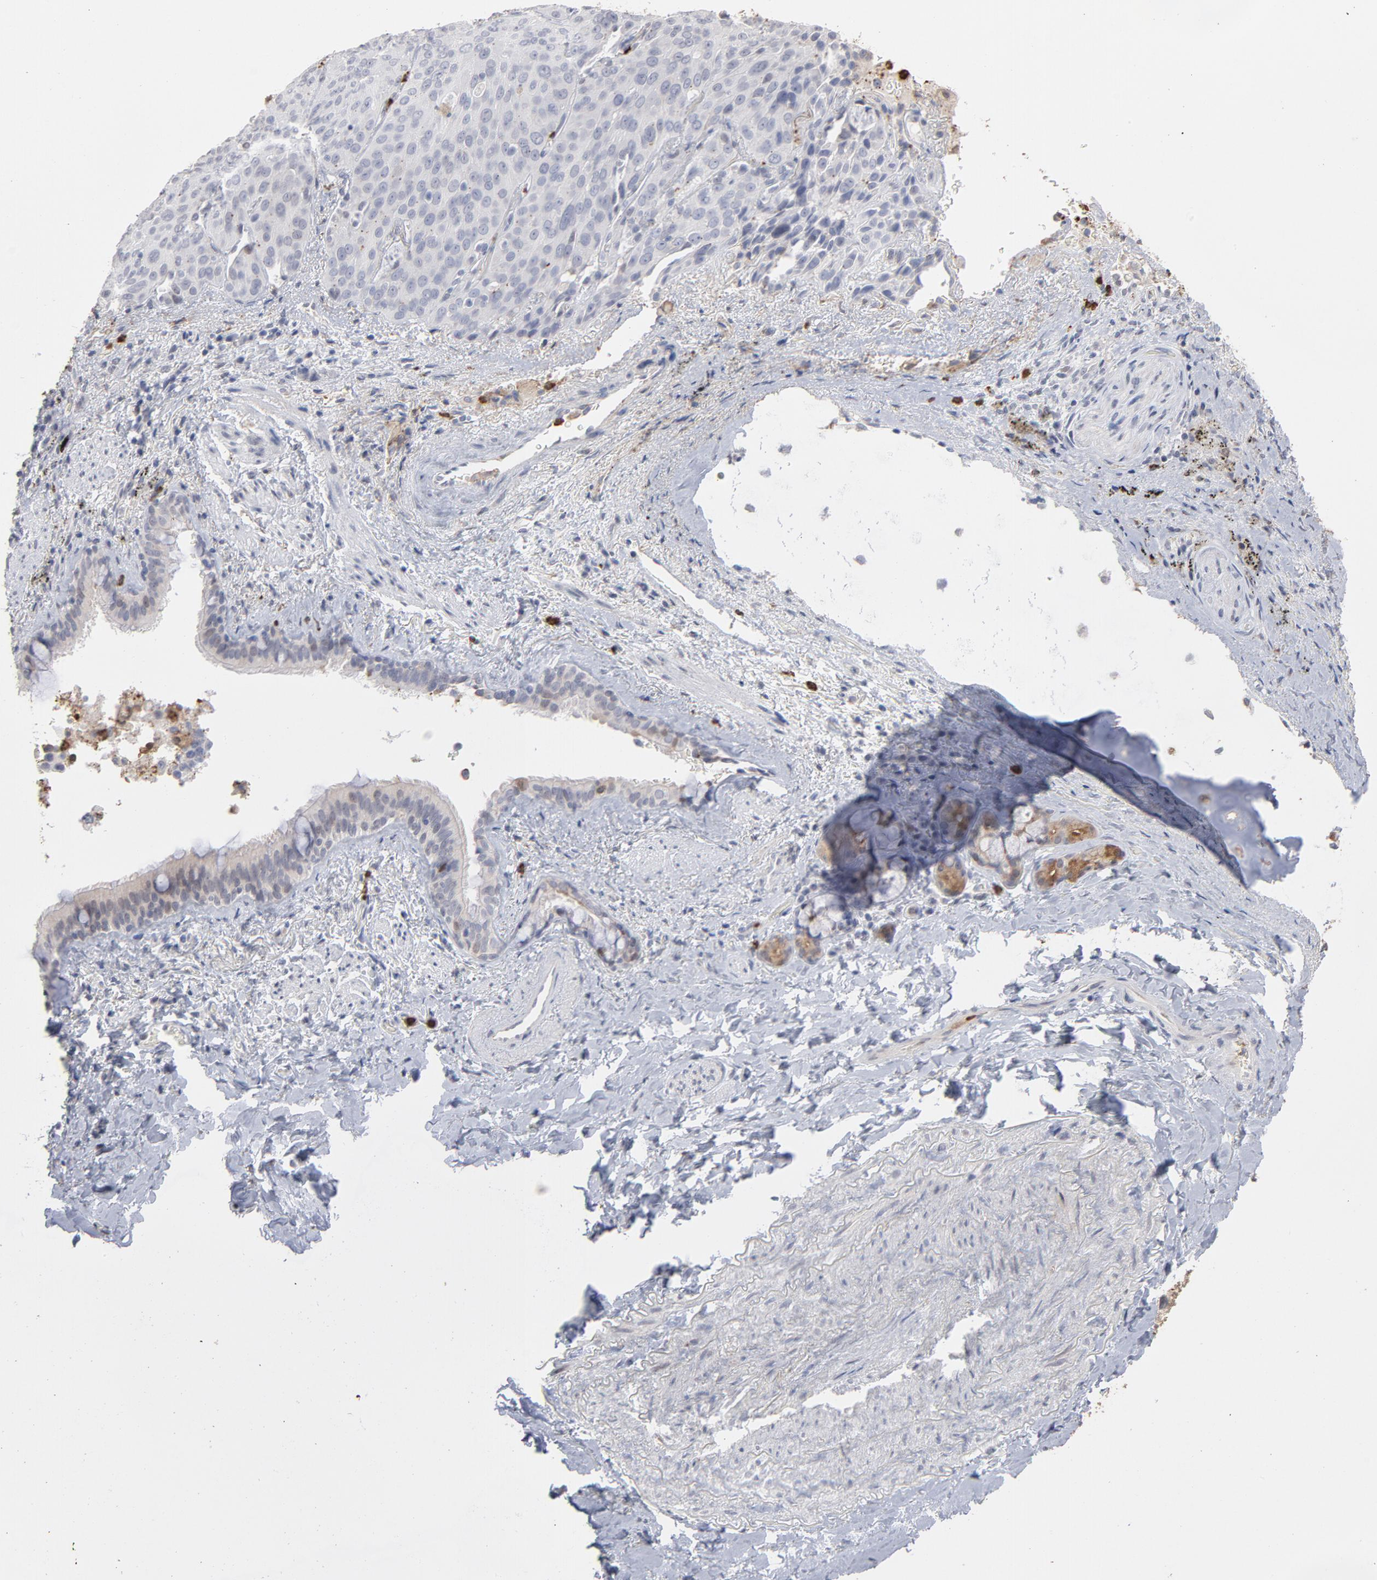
{"staining": {"intensity": "negative", "quantity": "none", "location": "none"}, "tissue": "lung cancer", "cell_type": "Tumor cells", "image_type": "cancer", "snomed": [{"axis": "morphology", "description": "Squamous cell carcinoma, NOS"}, {"axis": "topography", "description": "Lung"}], "caption": "An IHC micrograph of squamous cell carcinoma (lung) is shown. There is no staining in tumor cells of squamous cell carcinoma (lung).", "gene": "PNMA1", "patient": {"sex": "male", "age": 54}}